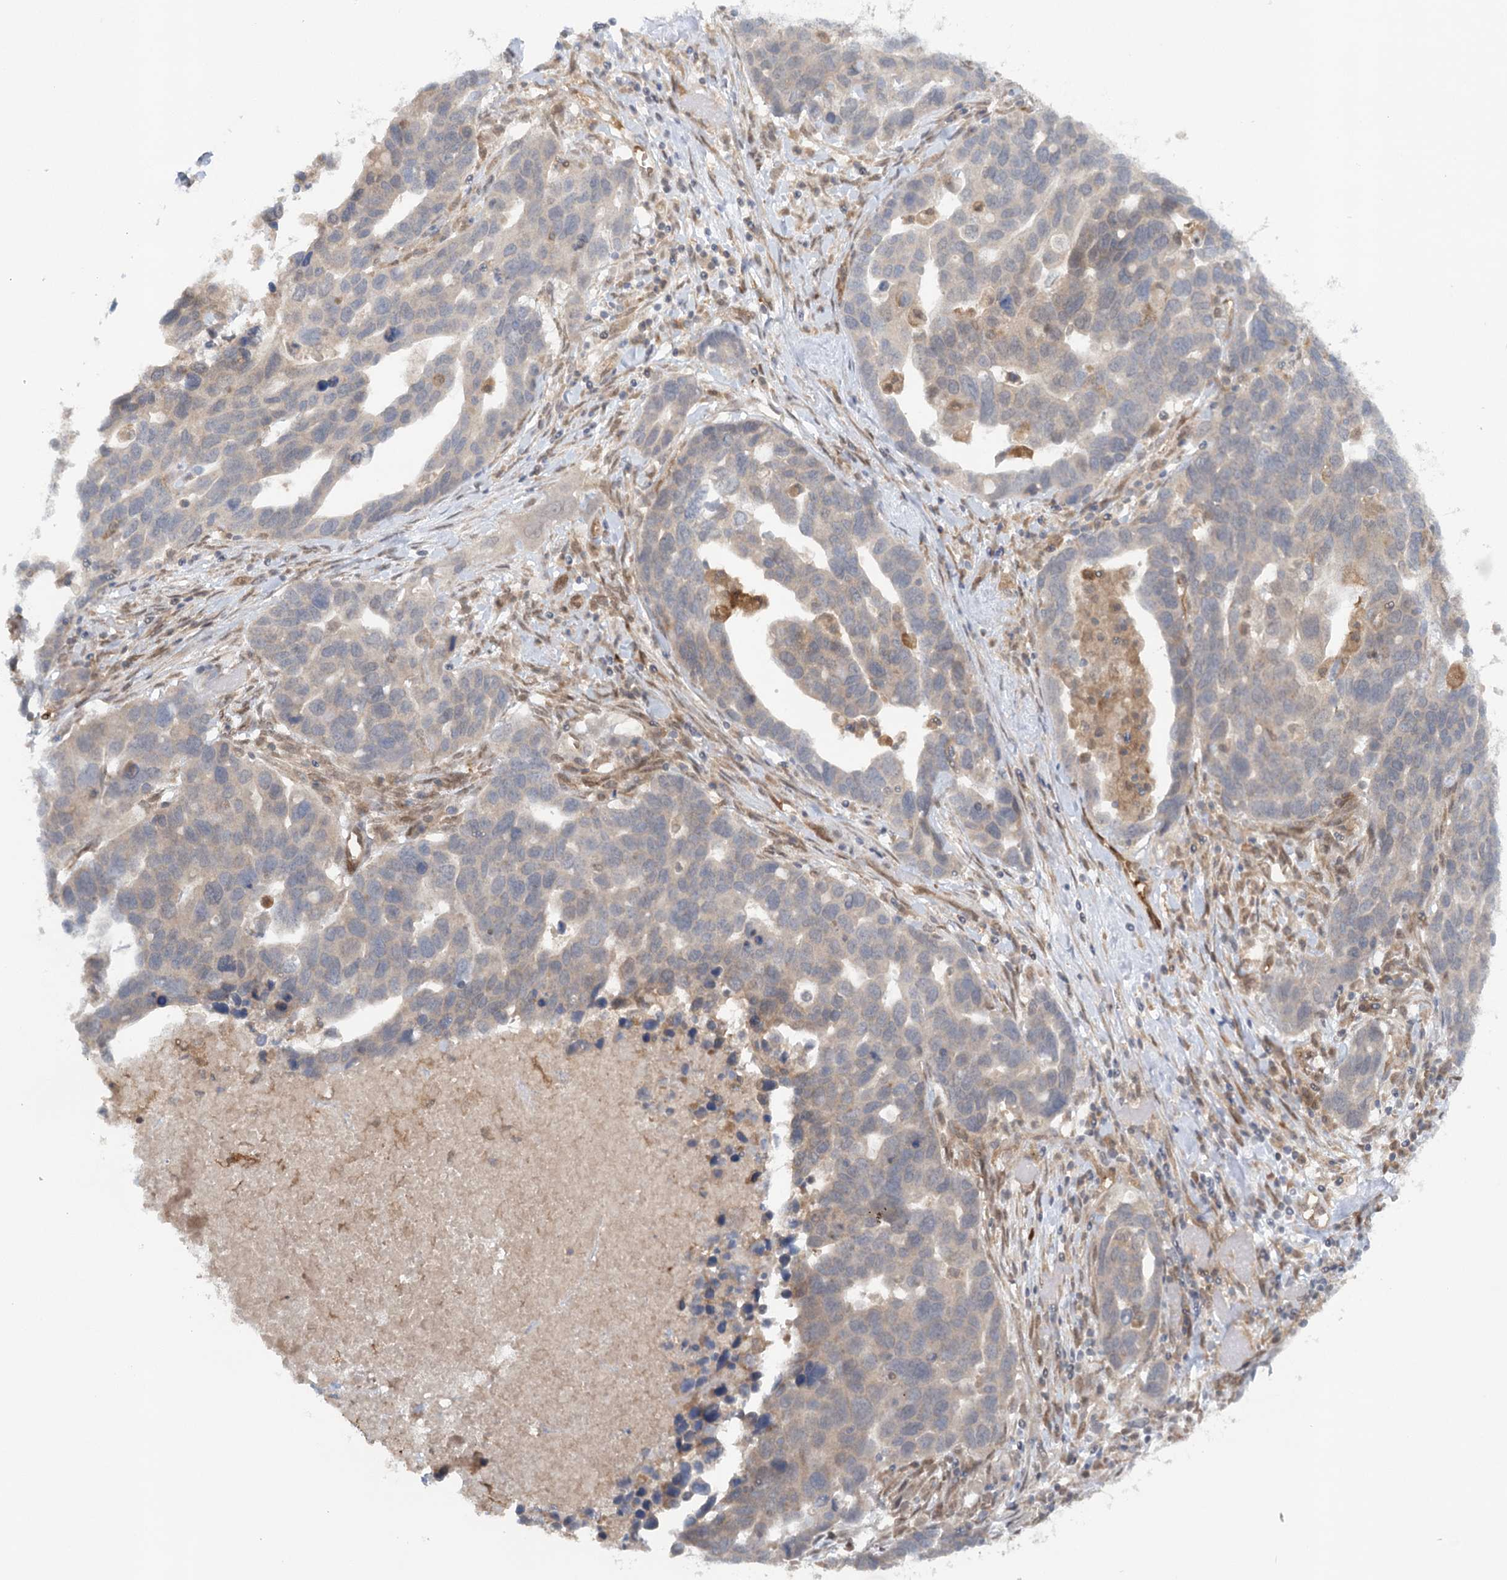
{"staining": {"intensity": "weak", "quantity": "<25%", "location": "cytoplasmic/membranous"}, "tissue": "ovarian cancer", "cell_type": "Tumor cells", "image_type": "cancer", "snomed": [{"axis": "morphology", "description": "Cystadenocarcinoma, serous, NOS"}, {"axis": "topography", "description": "Ovary"}], "caption": "Tumor cells show no significant expression in ovarian serous cystadenocarcinoma.", "gene": "GBE1", "patient": {"sex": "female", "age": 54}}